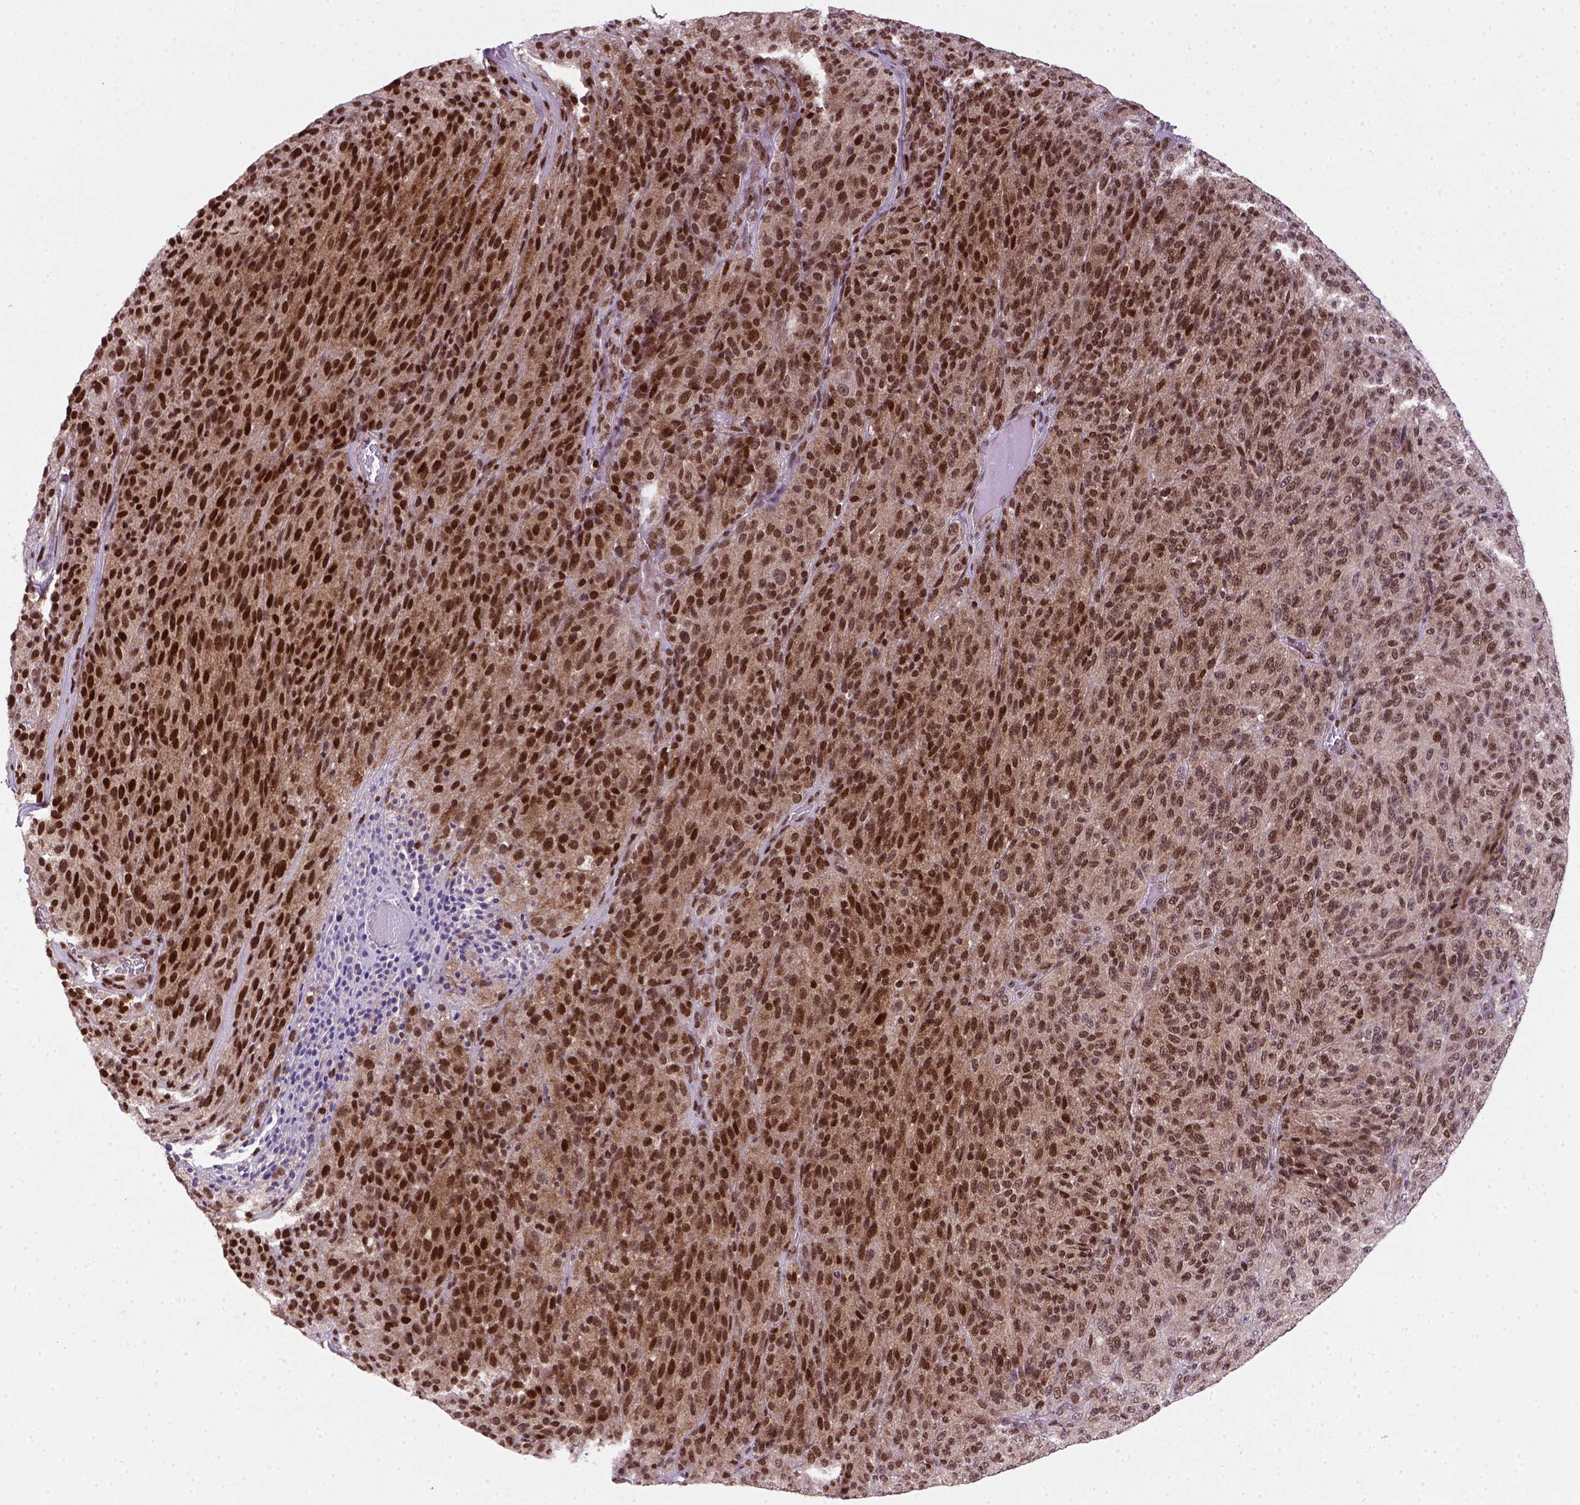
{"staining": {"intensity": "moderate", "quantity": ">75%", "location": "nuclear"}, "tissue": "melanoma", "cell_type": "Tumor cells", "image_type": "cancer", "snomed": [{"axis": "morphology", "description": "Malignant melanoma, Metastatic site"}, {"axis": "topography", "description": "Brain"}], "caption": "Immunohistochemical staining of melanoma exhibits medium levels of moderate nuclear expression in approximately >75% of tumor cells.", "gene": "MGMT", "patient": {"sex": "female", "age": 56}}